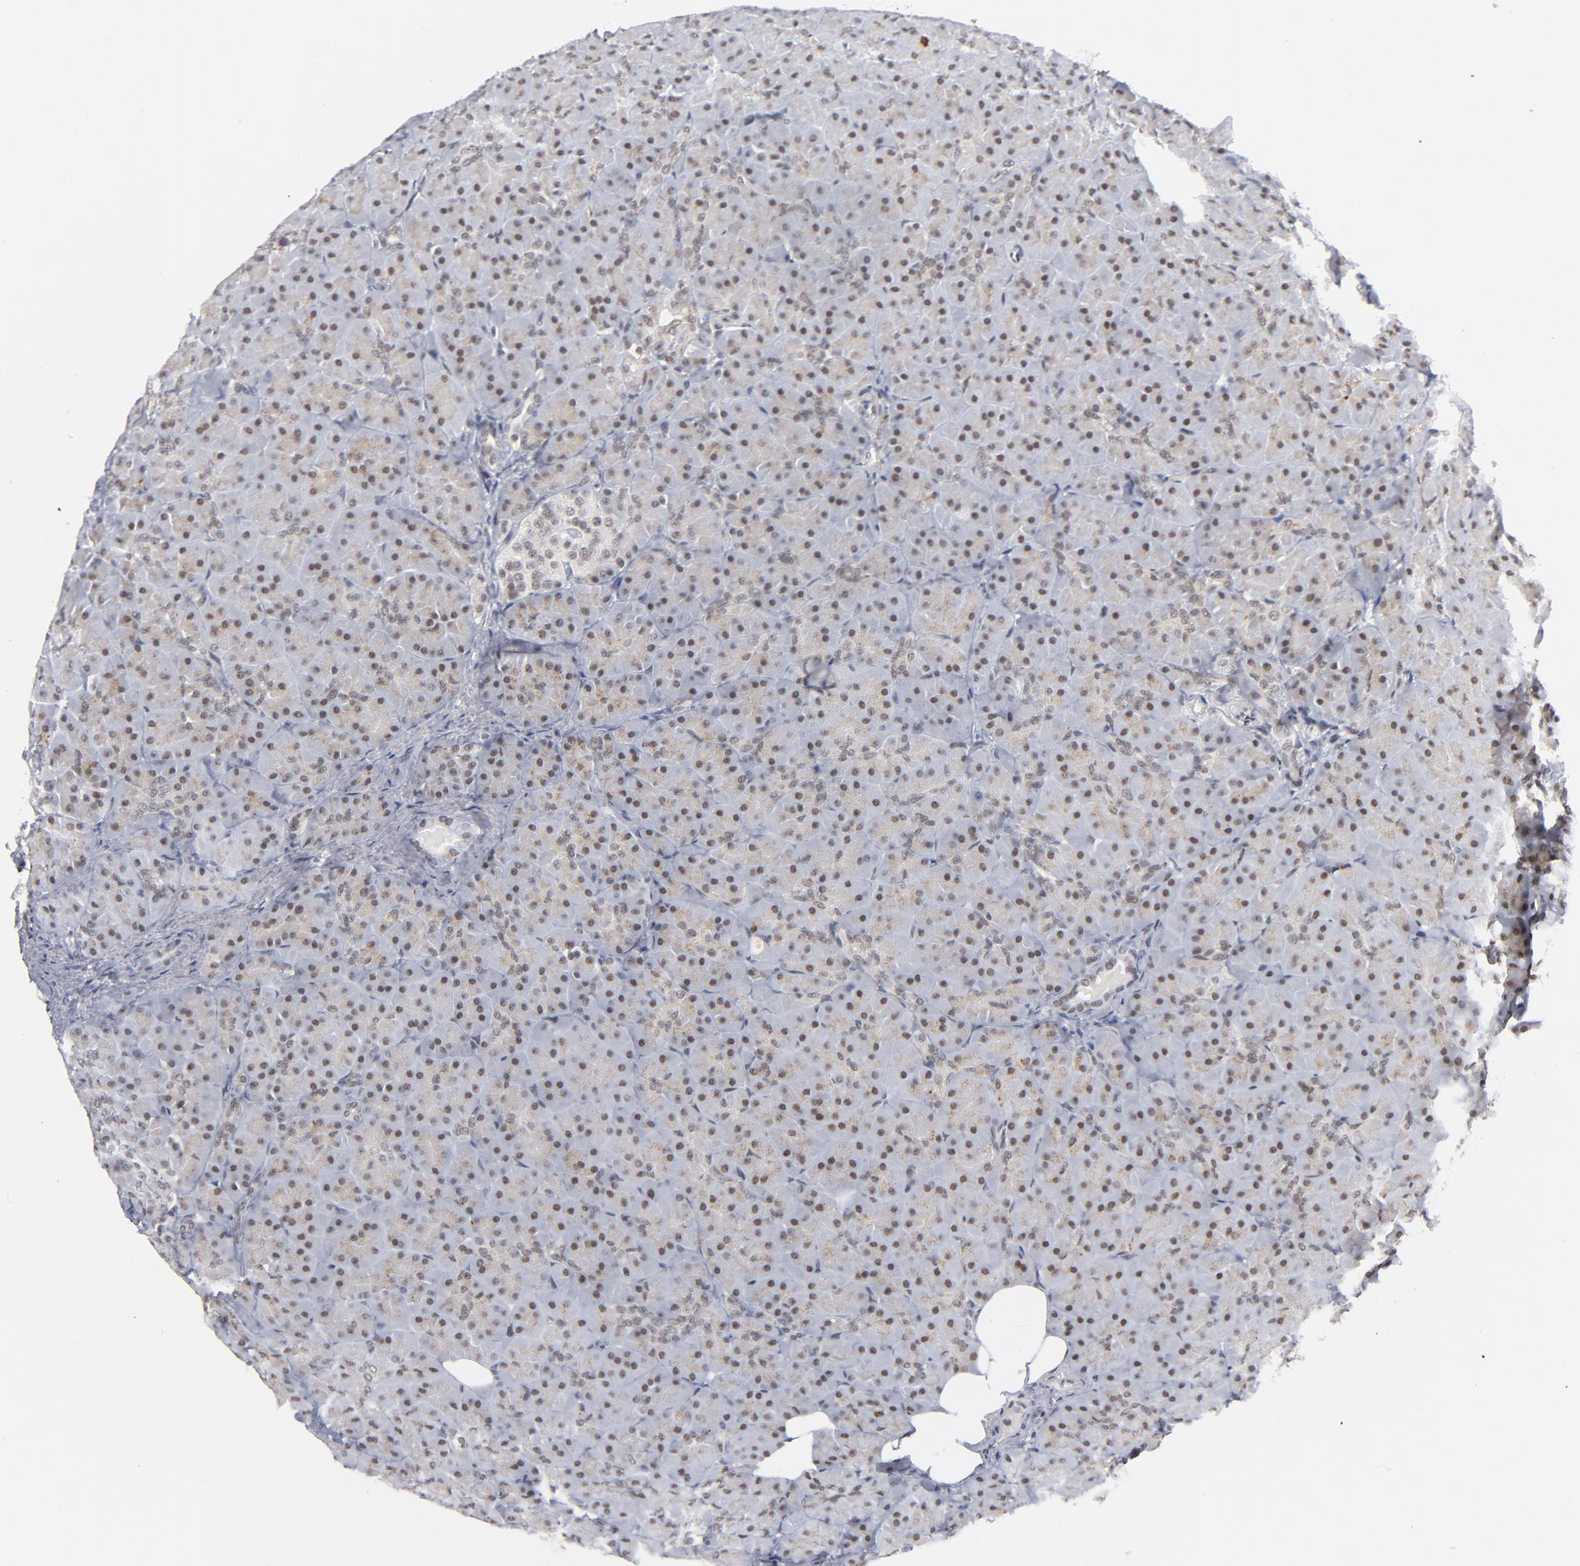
{"staining": {"intensity": "weak", "quantity": "25%-75%", "location": "cytoplasmic/membranous,nuclear"}, "tissue": "pancreas", "cell_type": "Exocrine glandular cells", "image_type": "normal", "snomed": [{"axis": "morphology", "description": "Normal tissue, NOS"}, {"axis": "topography", "description": "Pancreas"}], "caption": "Normal pancreas was stained to show a protein in brown. There is low levels of weak cytoplasmic/membranous,nuclear staining in about 25%-75% of exocrine glandular cells. (brown staining indicates protein expression, while blue staining denotes nuclei).", "gene": "BAP1", "patient": {"sex": "male", "age": 66}}